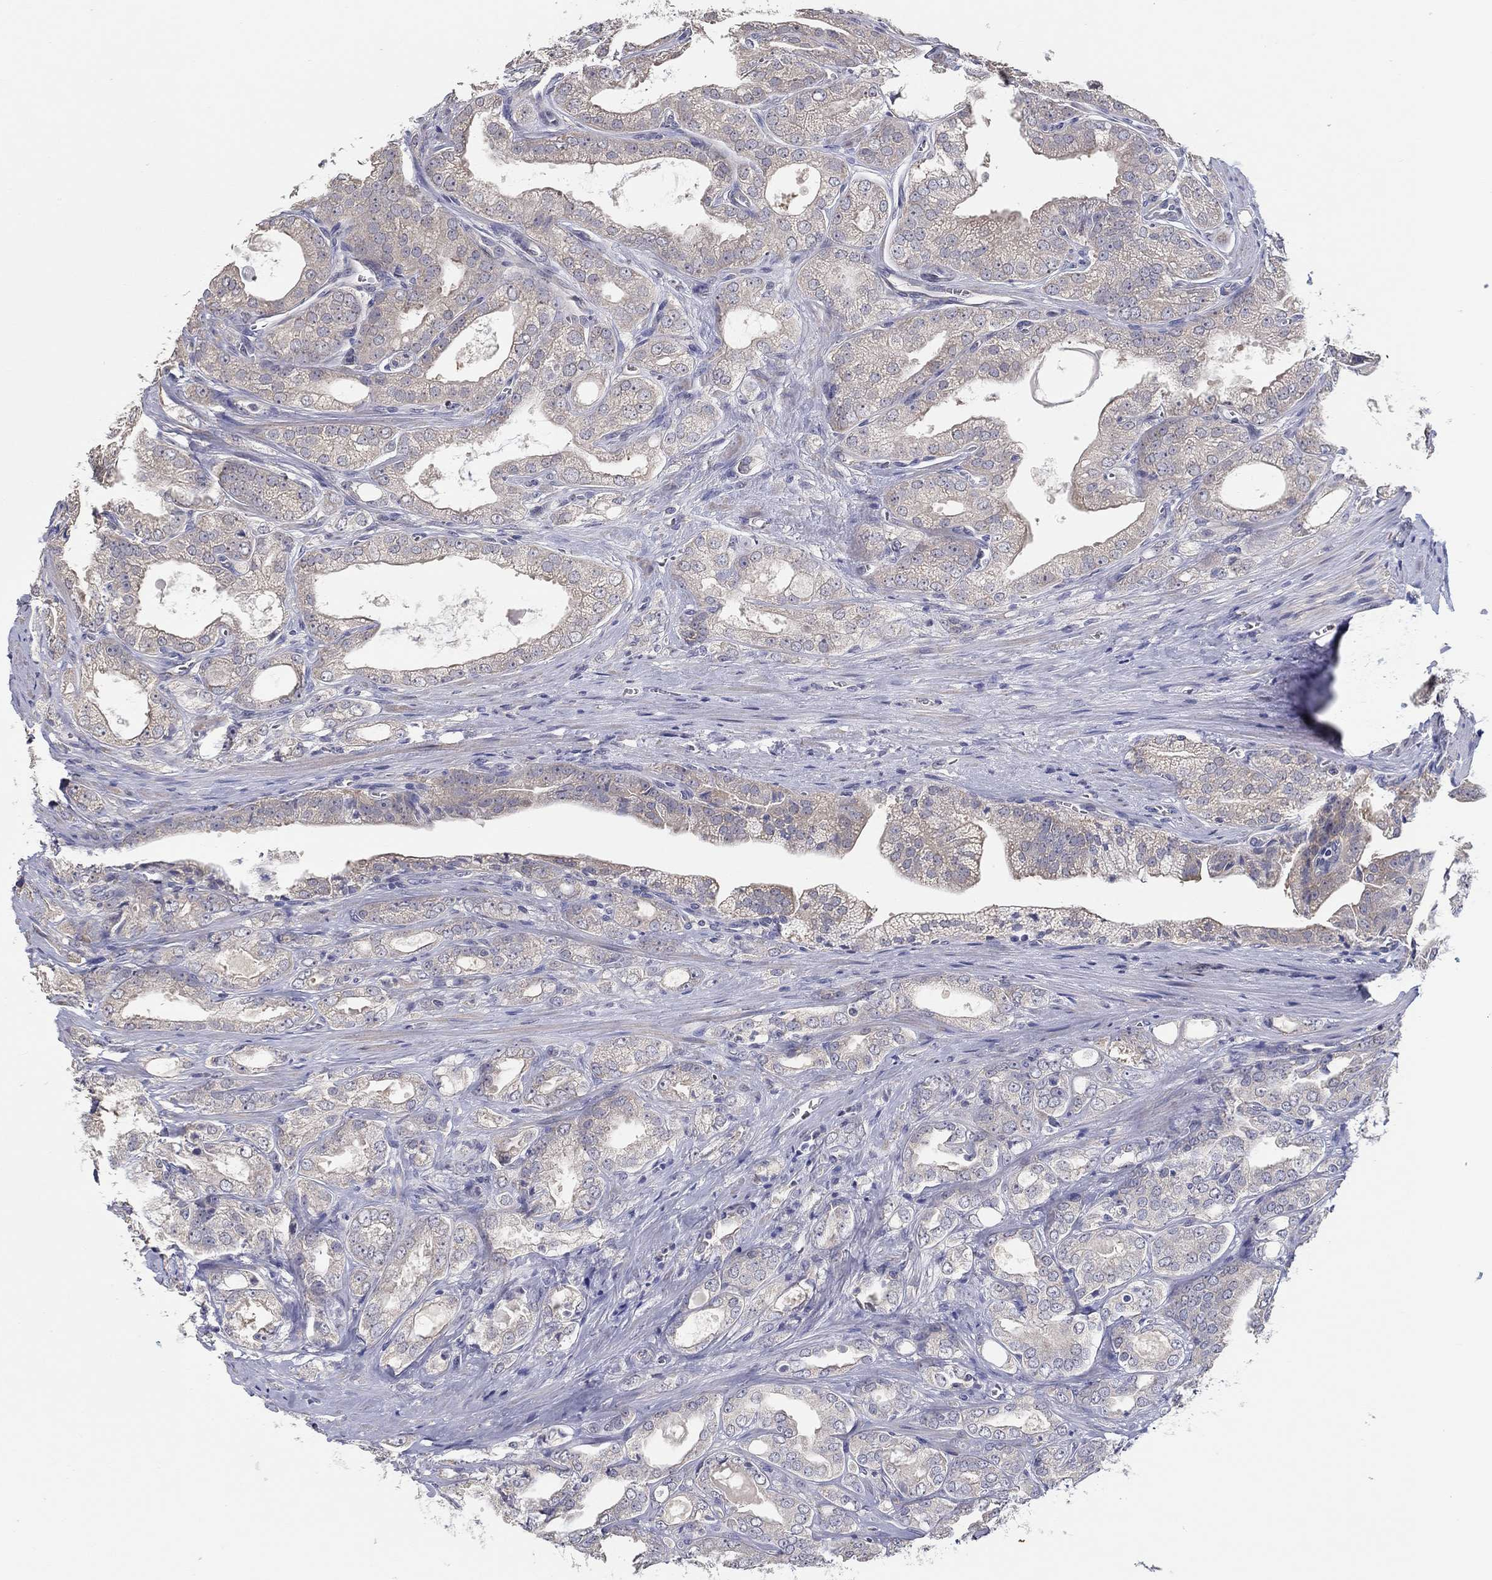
{"staining": {"intensity": "negative", "quantity": "none", "location": "none"}, "tissue": "prostate cancer", "cell_type": "Tumor cells", "image_type": "cancer", "snomed": [{"axis": "morphology", "description": "Adenocarcinoma, NOS"}, {"axis": "morphology", "description": "Adenocarcinoma, High grade"}, {"axis": "topography", "description": "Prostate"}], "caption": "Immunohistochemistry (IHC) of human adenocarcinoma (high-grade) (prostate) shows no expression in tumor cells.", "gene": "DOCK3", "patient": {"sex": "male", "age": 70}}